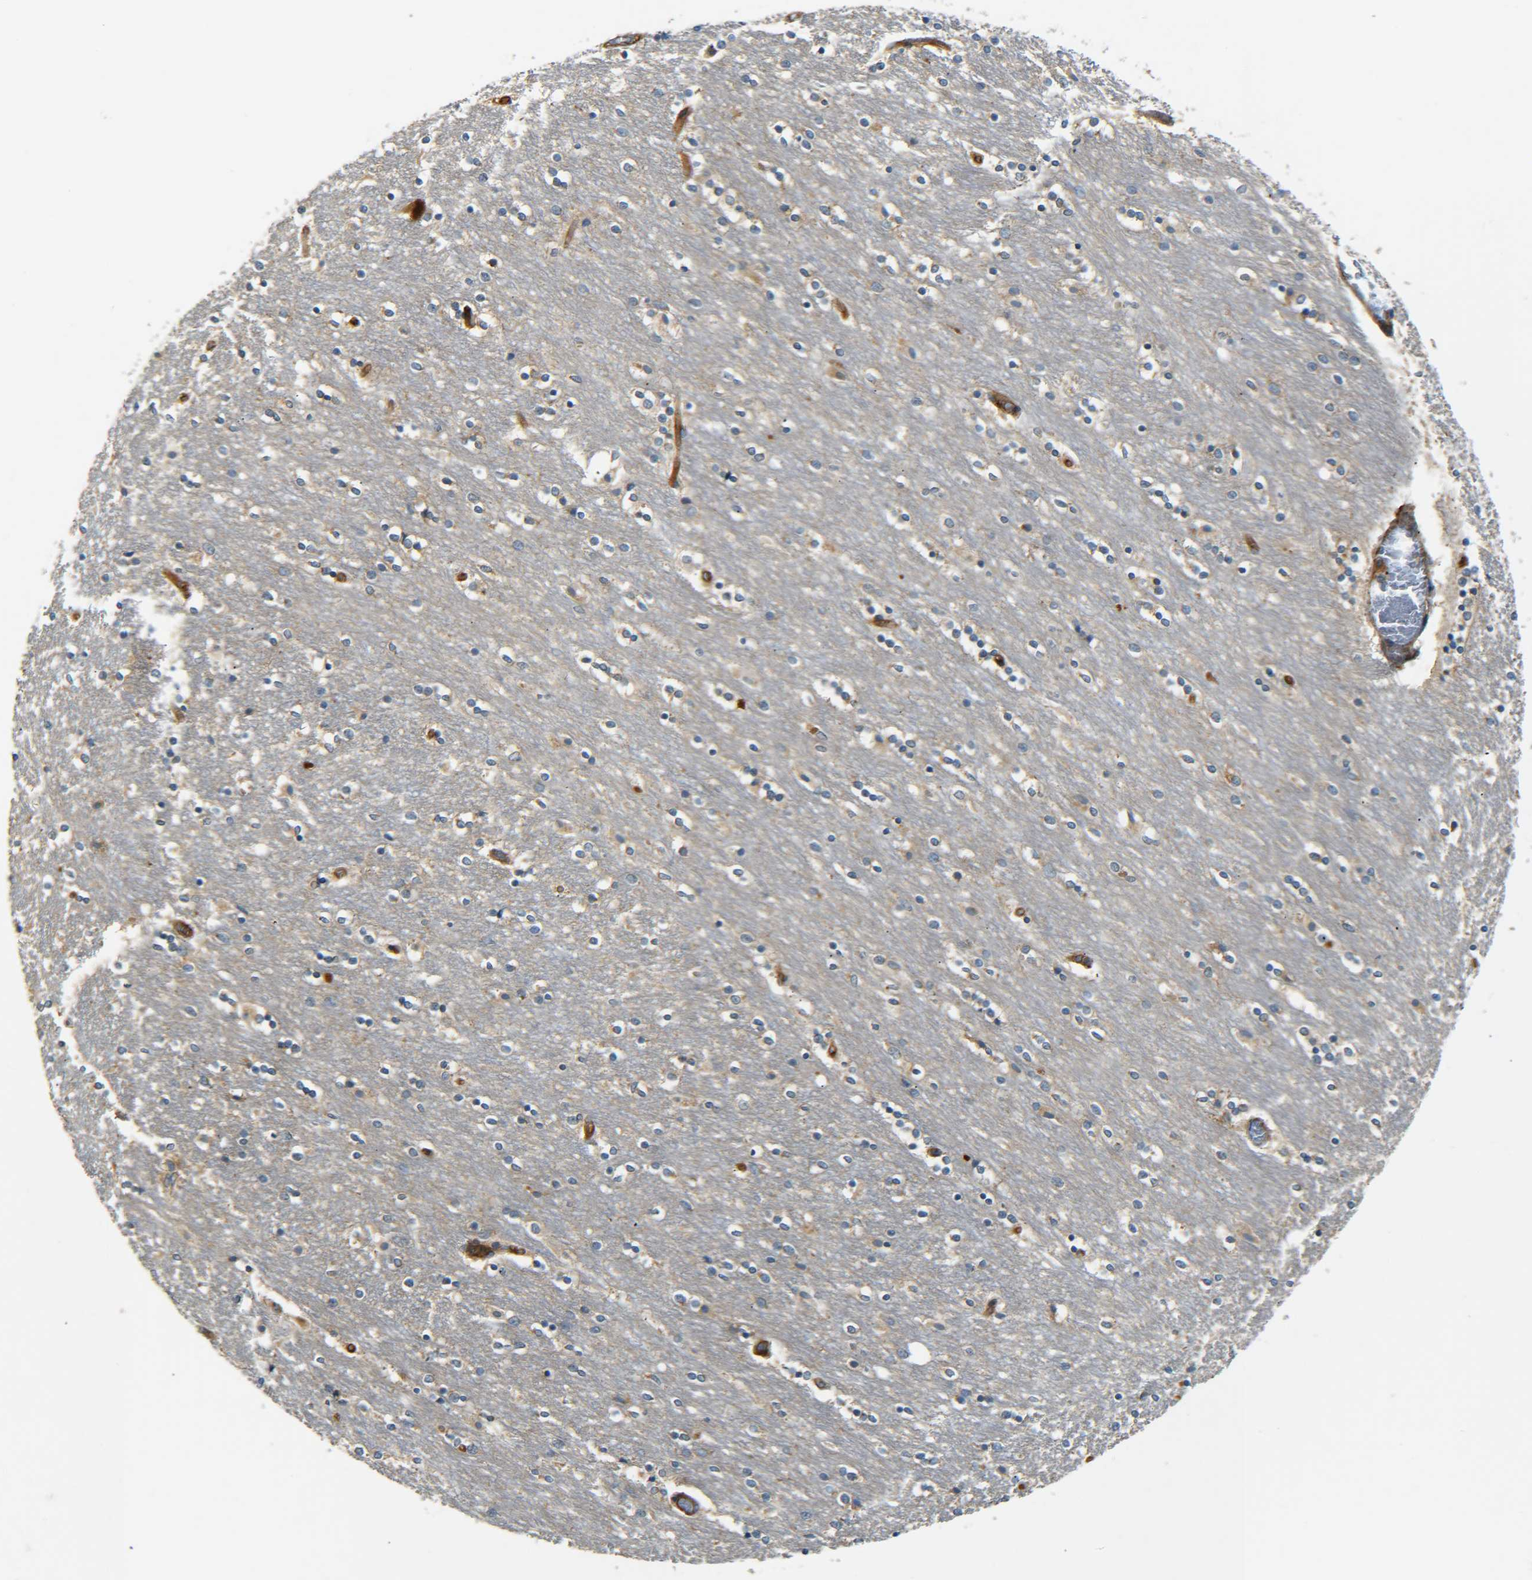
{"staining": {"intensity": "moderate", "quantity": "<25%", "location": "cytoplasmic/membranous"}, "tissue": "caudate", "cell_type": "Glial cells", "image_type": "normal", "snomed": [{"axis": "morphology", "description": "Normal tissue, NOS"}, {"axis": "topography", "description": "Lateral ventricle wall"}], "caption": "This photomicrograph demonstrates immunohistochemistry staining of unremarkable human caudate, with low moderate cytoplasmic/membranous expression in approximately <25% of glial cells.", "gene": "LRCH3", "patient": {"sex": "female", "age": 54}}